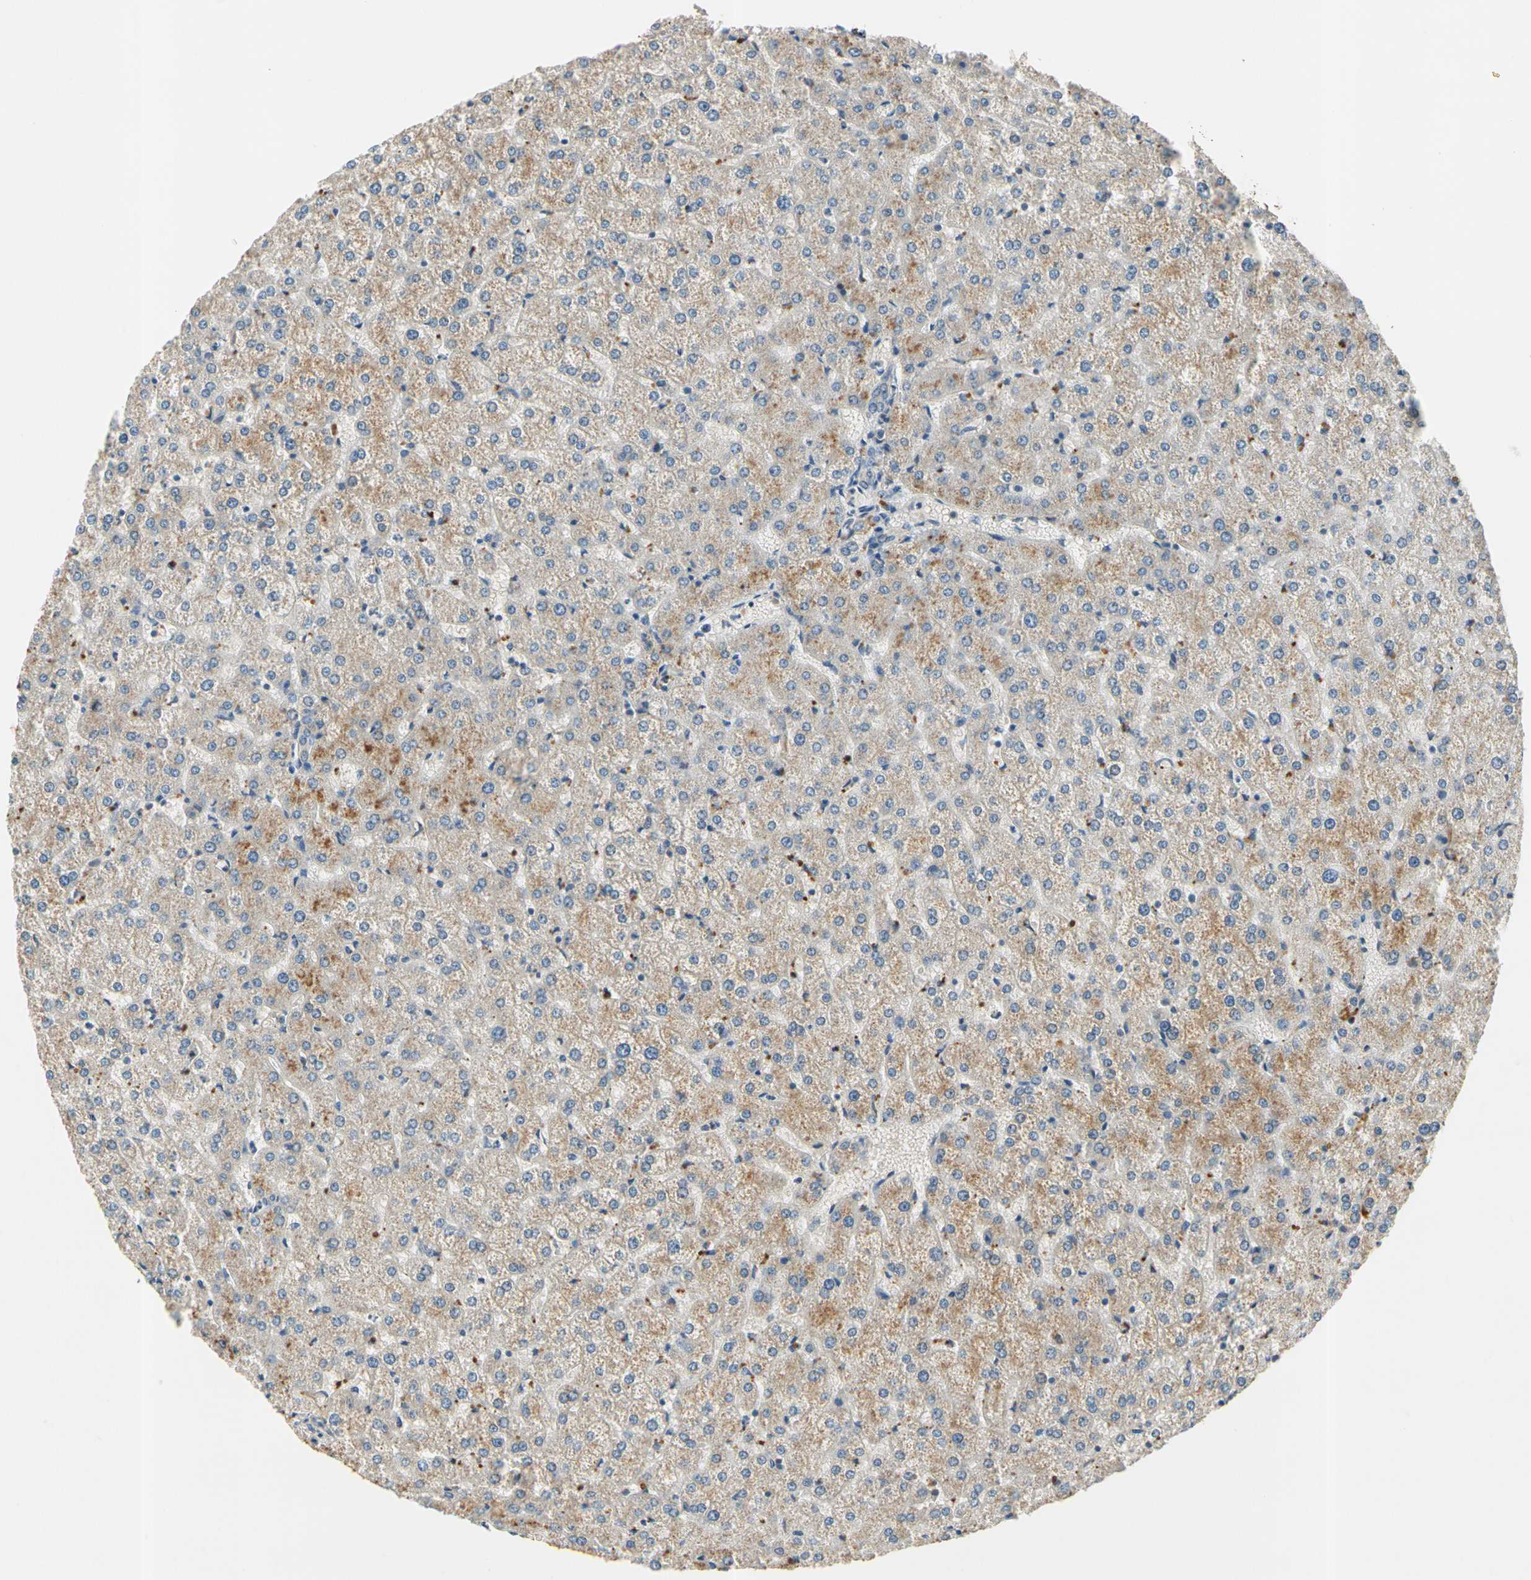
{"staining": {"intensity": "negative", "quantity": "none", "location": "none"}, "tissue": "liver", "cell_type": "Cholangiocytes", "image_type": "normal", "snomed": [{"axis": "morphology", "description": "Normal tissue, NOS"}, {"axis": "topography", "description": "Liver"}], "caption": "High magnification brightfield microscopy of unremarkable liver stained with DAB (brown) and counterstained with hematoxylin (blue): cholangiocytes show no significant positivity. (Stains: DAB immunohistochemistry with hematoxylin counter stain, Microscopy: brightfield microscopy at high magnification).", "gene": "ZKSCAN3", "patient": {"sex": "female", "age": 32}}